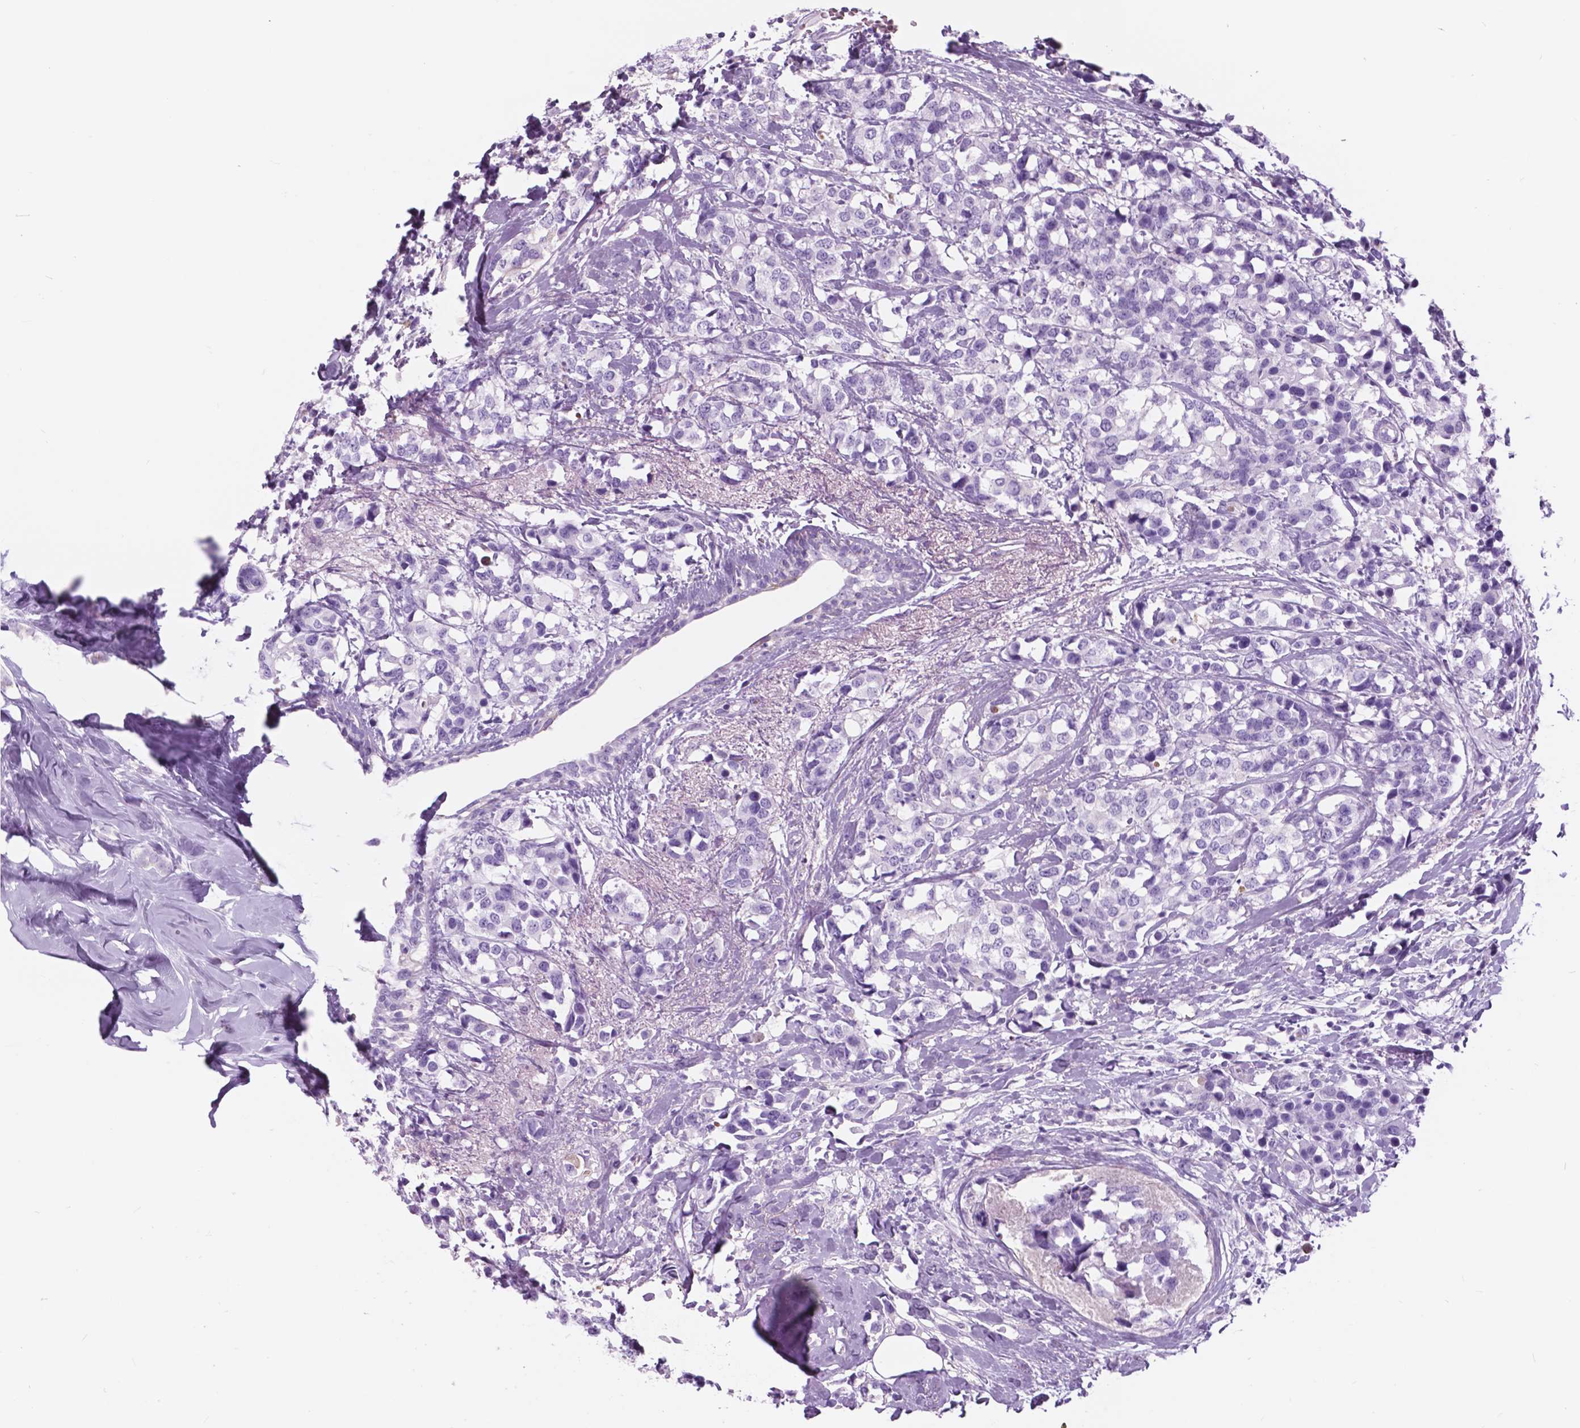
{"staining": {"intensity": "negative", "quantity": "none", "location": "none"}, "tissue": "breast cancer", "cell_type": "Tumor cells", "image_type": "cancer", "snomed": [{"axis": "morphology", "description": "Lobular carcinoma"}, {"axis": "topography", "description": "Breast"}], "caption": "High magnification brightfield microscopy of breast lobular carcinoma stained with DAB (brown) and counterstained with hematoxylin (blue): tumor cells show no significant expression. (DAB immunohistochemistry (IHC) visualized using brightfield microscopy, high magnification).", "gene": "FXYD2", "patient": {"sex": "female", "age": 59}}